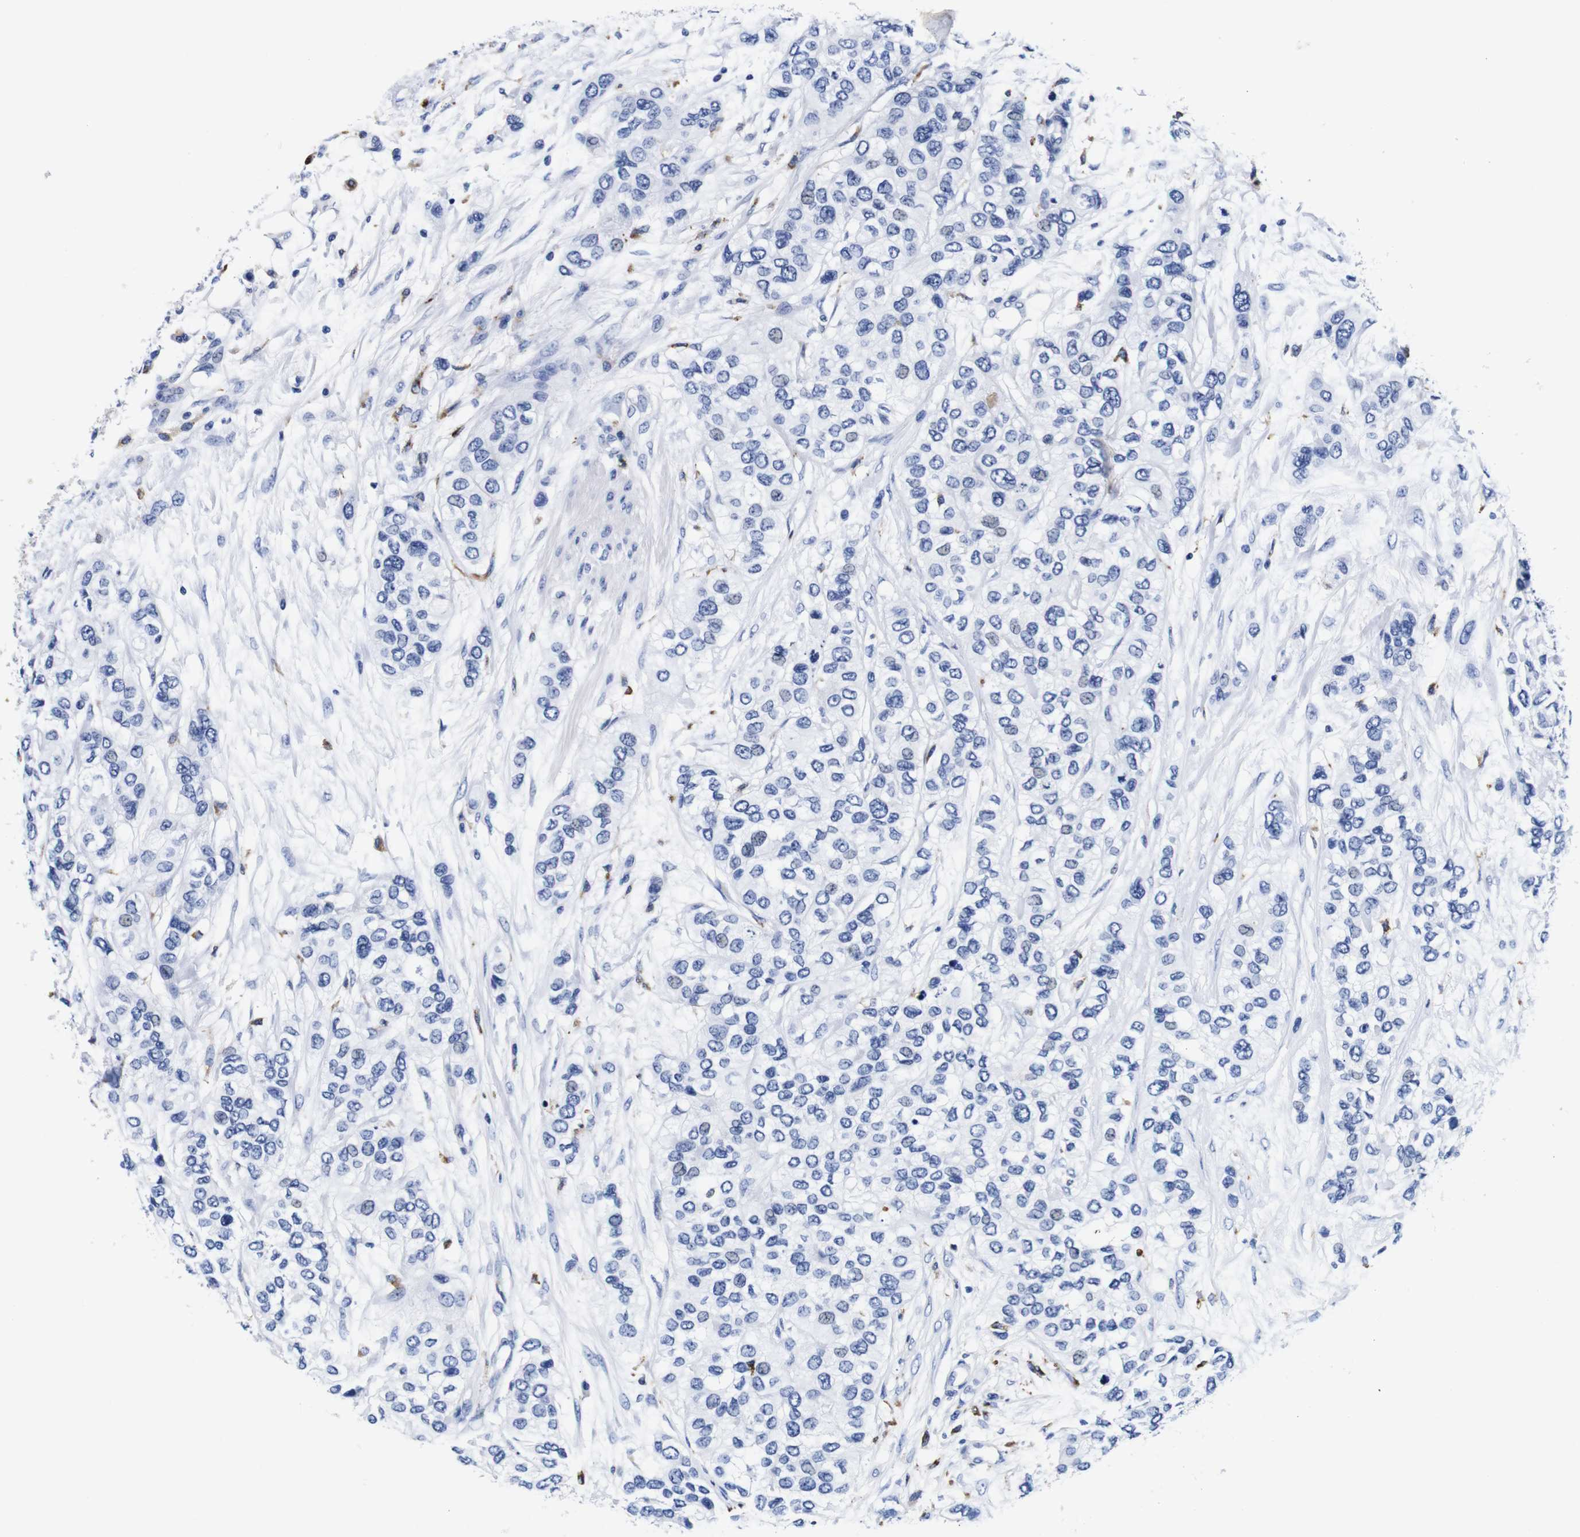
{"staining": {"intensity": "negative", "quantity": "none", "location": "none"}, "tissue": "urothelial cancer", "cell_type": "Tumor cells", "image_type": "cancer", "snomed": [{"axis": "morphology", "description": "Urothelial carcinoma, High grade"}, {"axis": "topography", "description": "Urinary bladder"}], "caption": "A histopathology image of human urothelial cancer is negative for staining in tumor cells.", "gene": "HLA-DMB", "patient": {"sex": "female", "age": 56}}